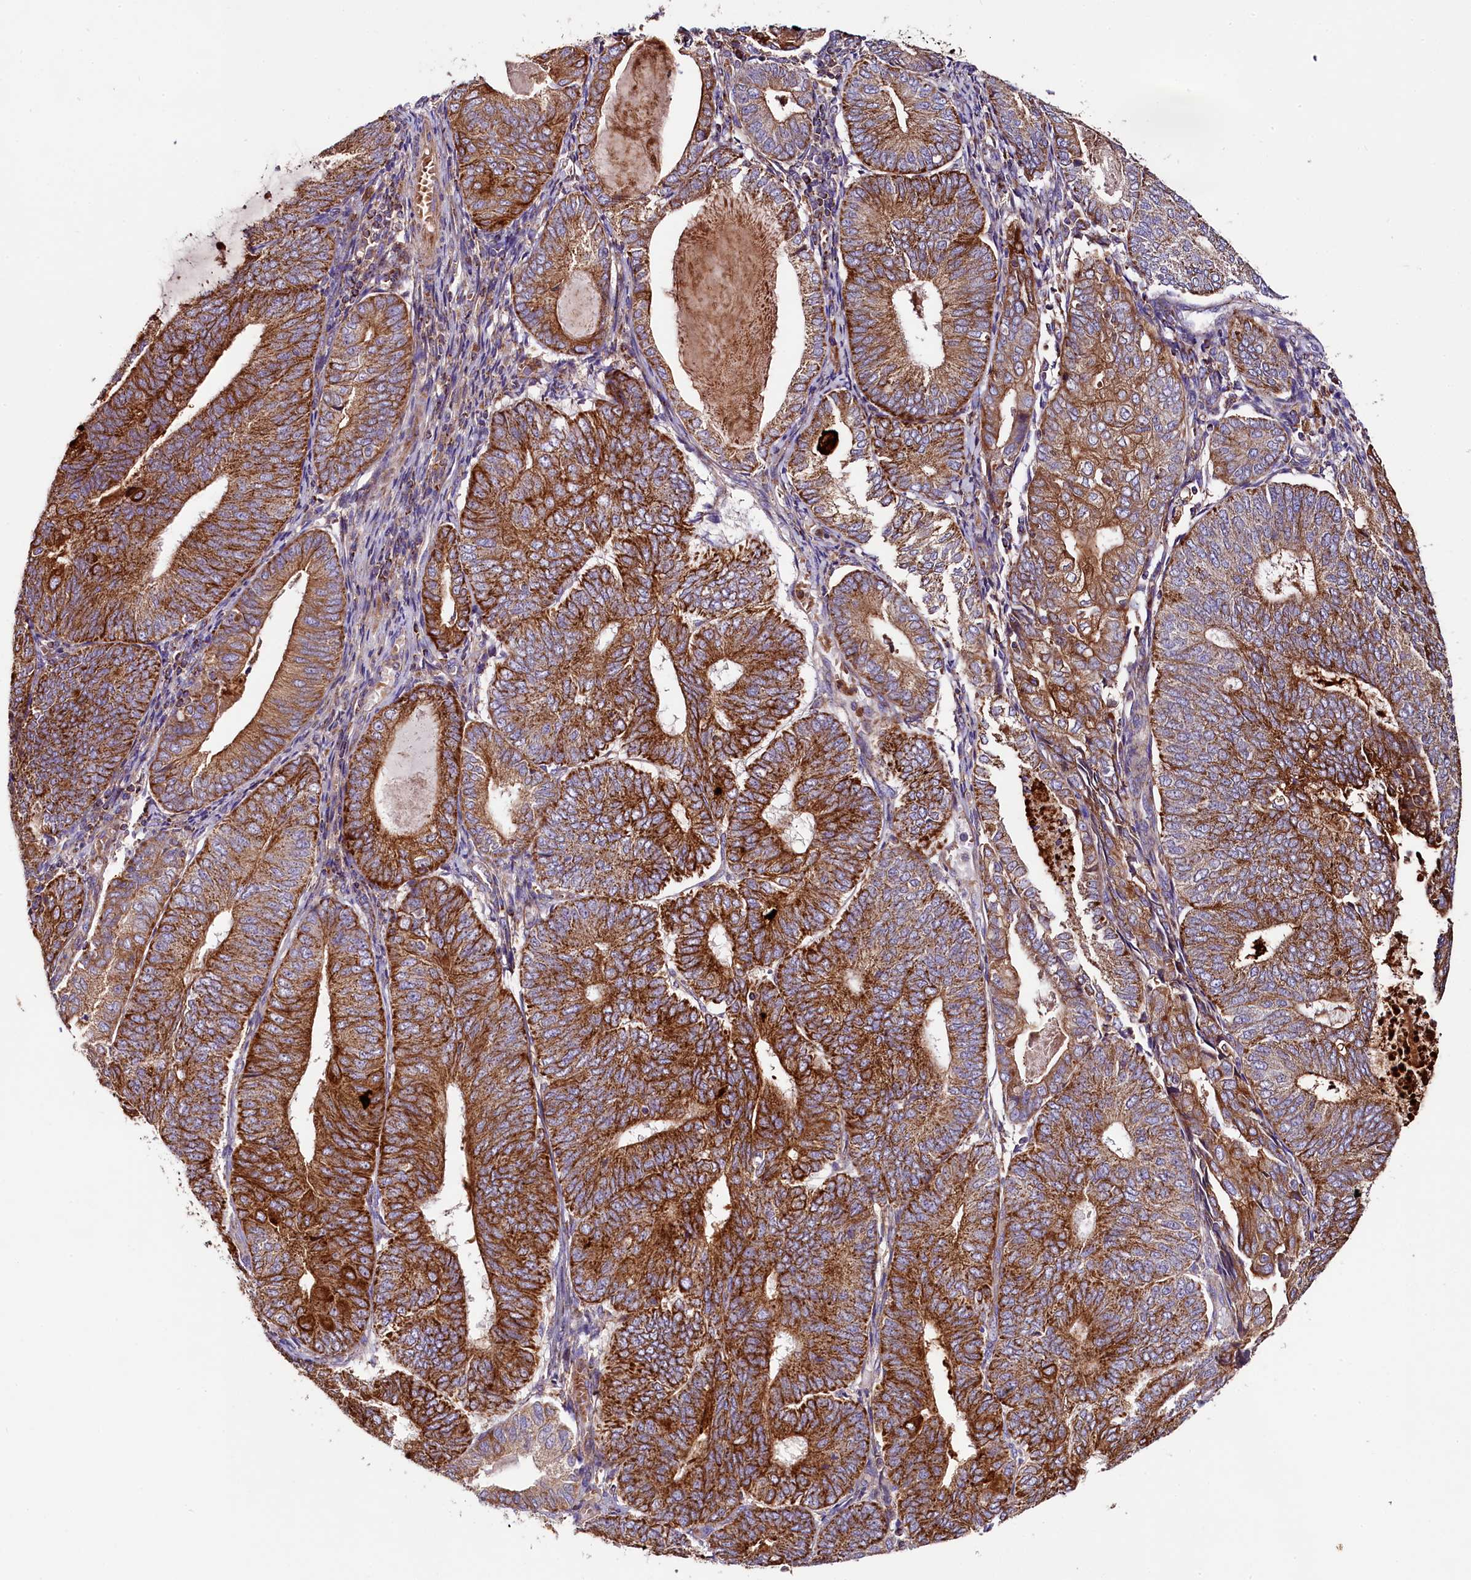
{"staining": {"intensity": "strong", "quantity": ">75%", "location": "cytoplasmic/membranous"}, "tissue": "endometrial cancer", "cell_type": "Tumor cells", "image_type": "cancer", "snomed": [{"axis": "morphology", "description": "Adenocarcinoma, NOS"}, {"axis": "topography", "description": "Endometrium"}], "caption": "The image exhibits immunohistochemical staining of endometrial cancer. There is strong cytoplasmic/membranous expression is identified in approximately >75% of tumor cells.", "gene": "CLYBL", "patient": {"sex": "female", "age": 81}}